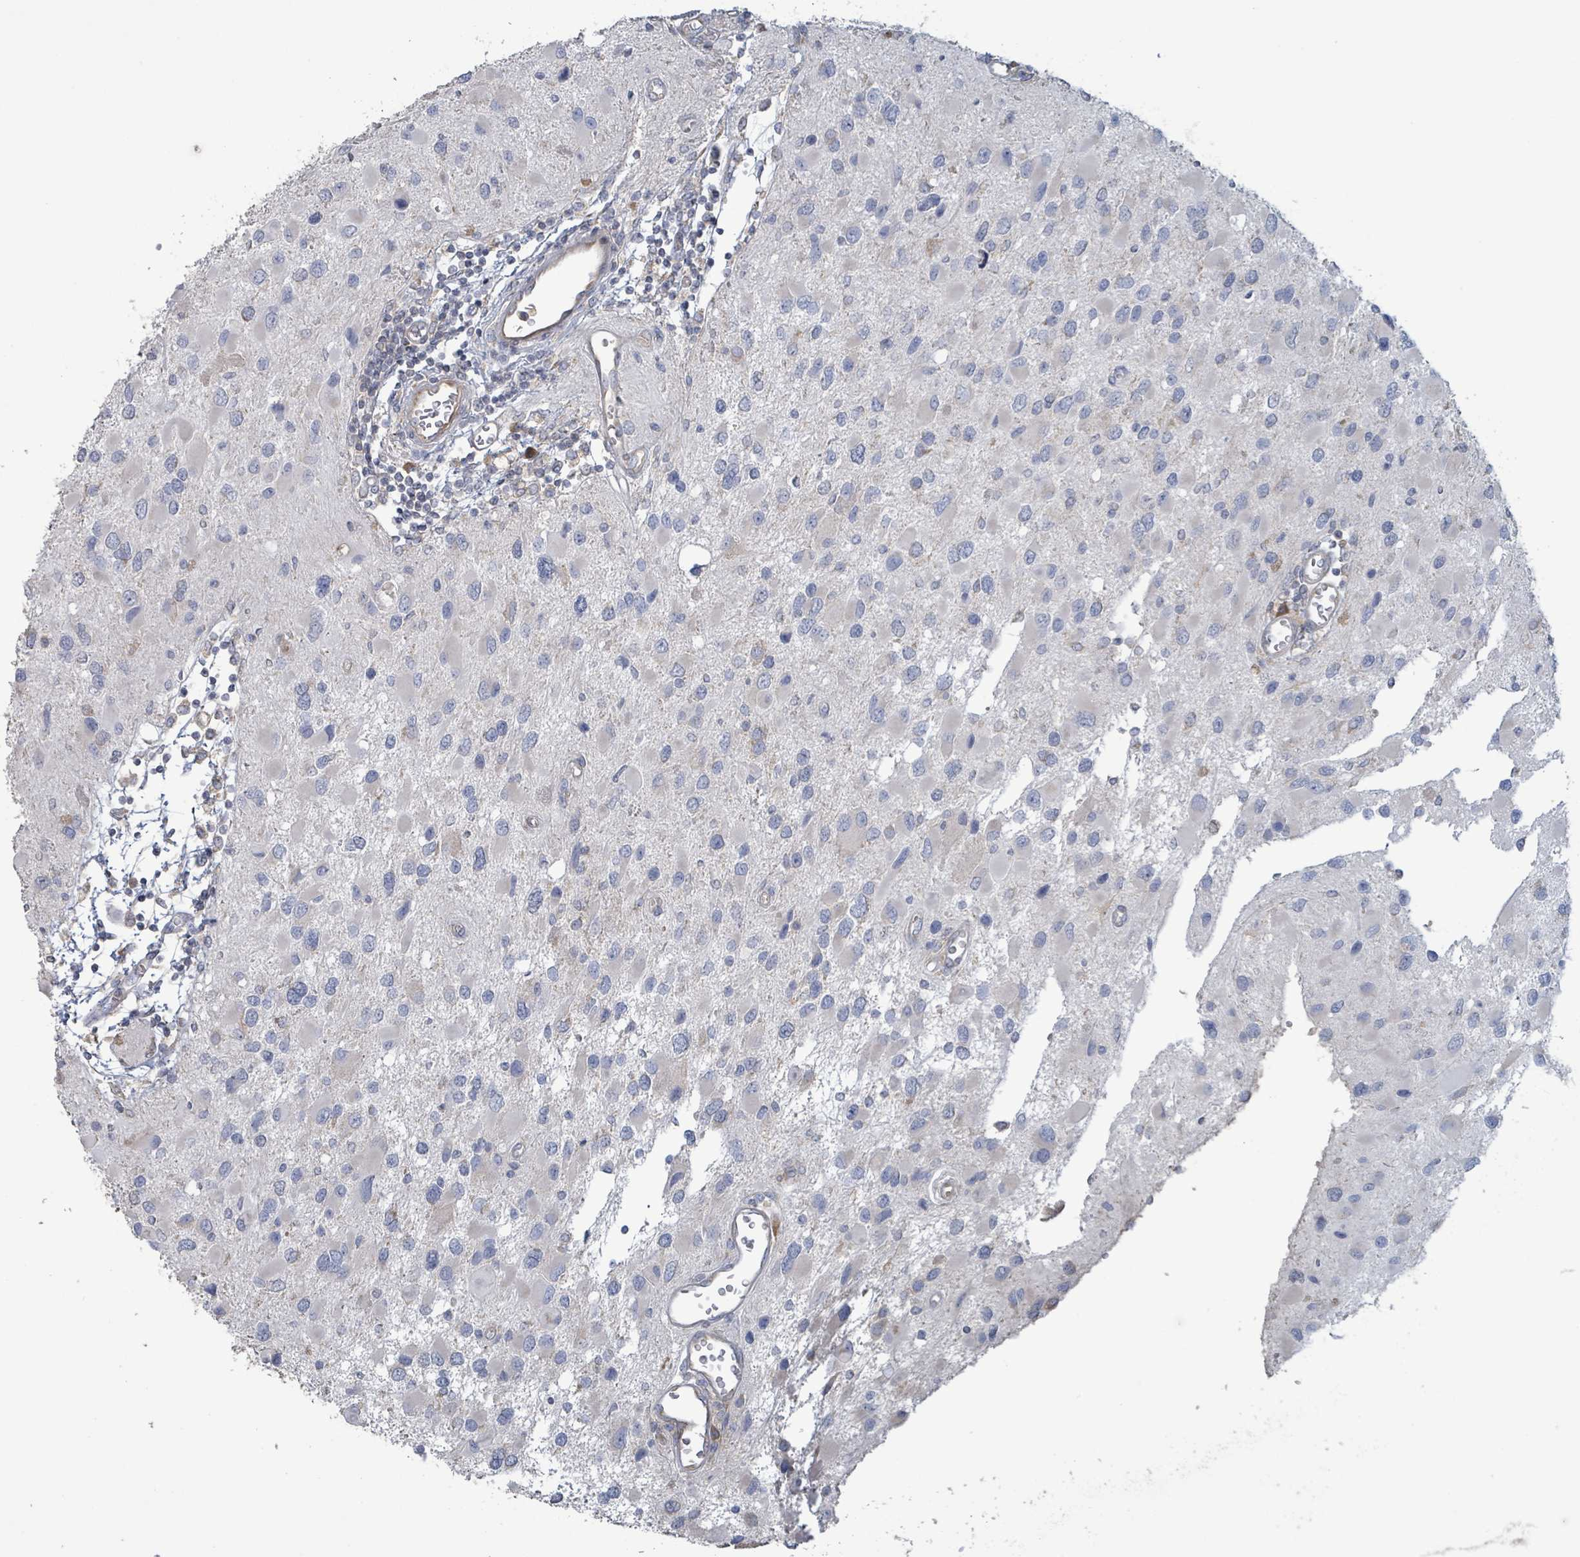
{"staining": {"intensity": "negative", "quantity": "none", "location": "none"}, "tissue": "glioma", "cell_type": "Tumor cells", "image_type": "cancer", "snomed": [{"axis": "morphology", "description": "Glioma, malignant, High grade"}, {"axis": "topography", "description": "Brain"}], "caption": "Malignant glioma (high-grade) was stained to show a protein in brown. There is no significant expression in tumor cells.", "gene": "RPL32", "patient": {"sex": "male", "age": 53}}